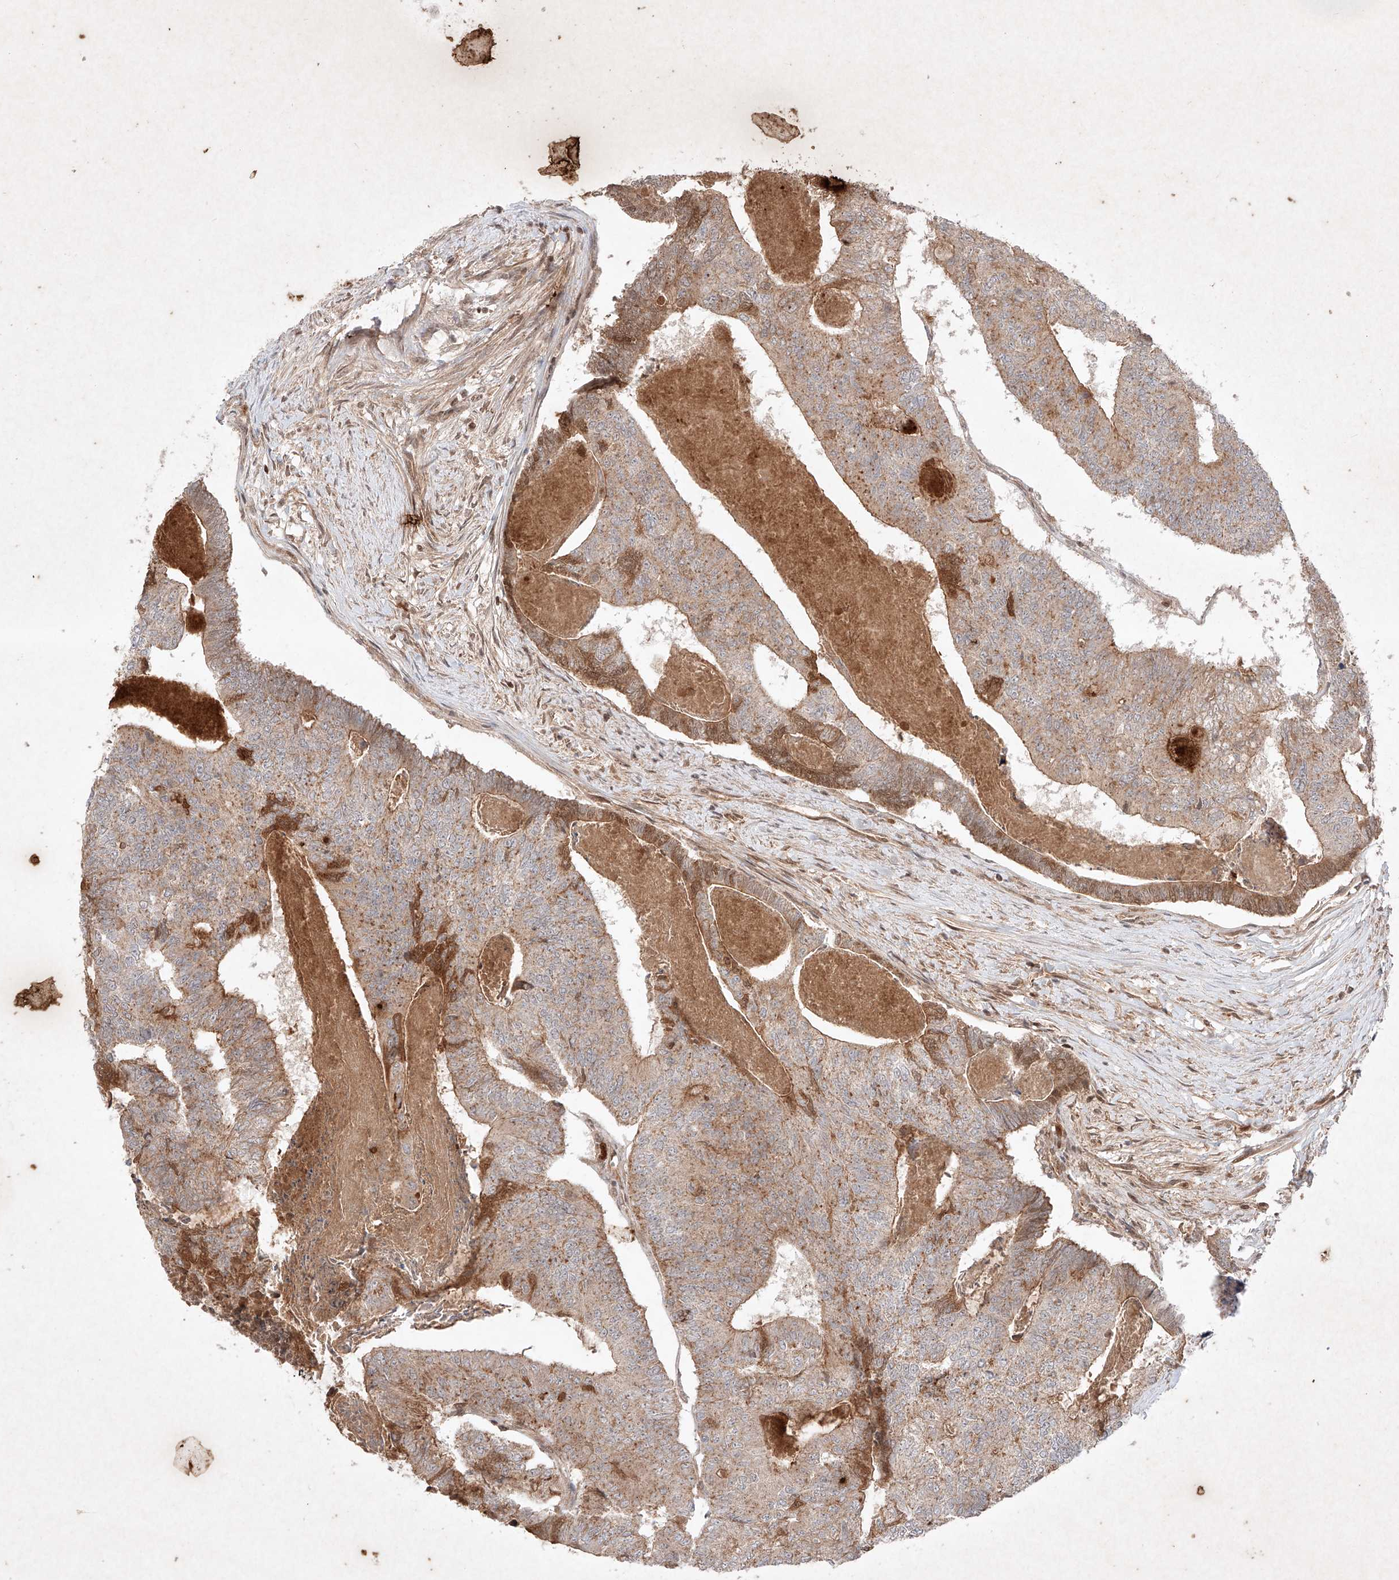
{"staining": {"intensity": "weak", "quantity": "25%-75%", "location": "cytoplasmic/membranous"}, "tissue": "colorectal cancer", "cell_type": "Tumor cells", "image_type": "cancer", "snomed": [{"axis": "morphology", "description": "Adenocarcinoma, NOS"}, {"axis": "topography", "description": "Colon"}], "caption": "Immunohistochemistry (IHC) of human colorectal adenocarcinoma exhibits low levels of weak cytoplasmic/membranous positivity in approximately 25%-75% of tumor cells.", "gene": "RNF31", "patient": {"sex": "female", "age": 67}}